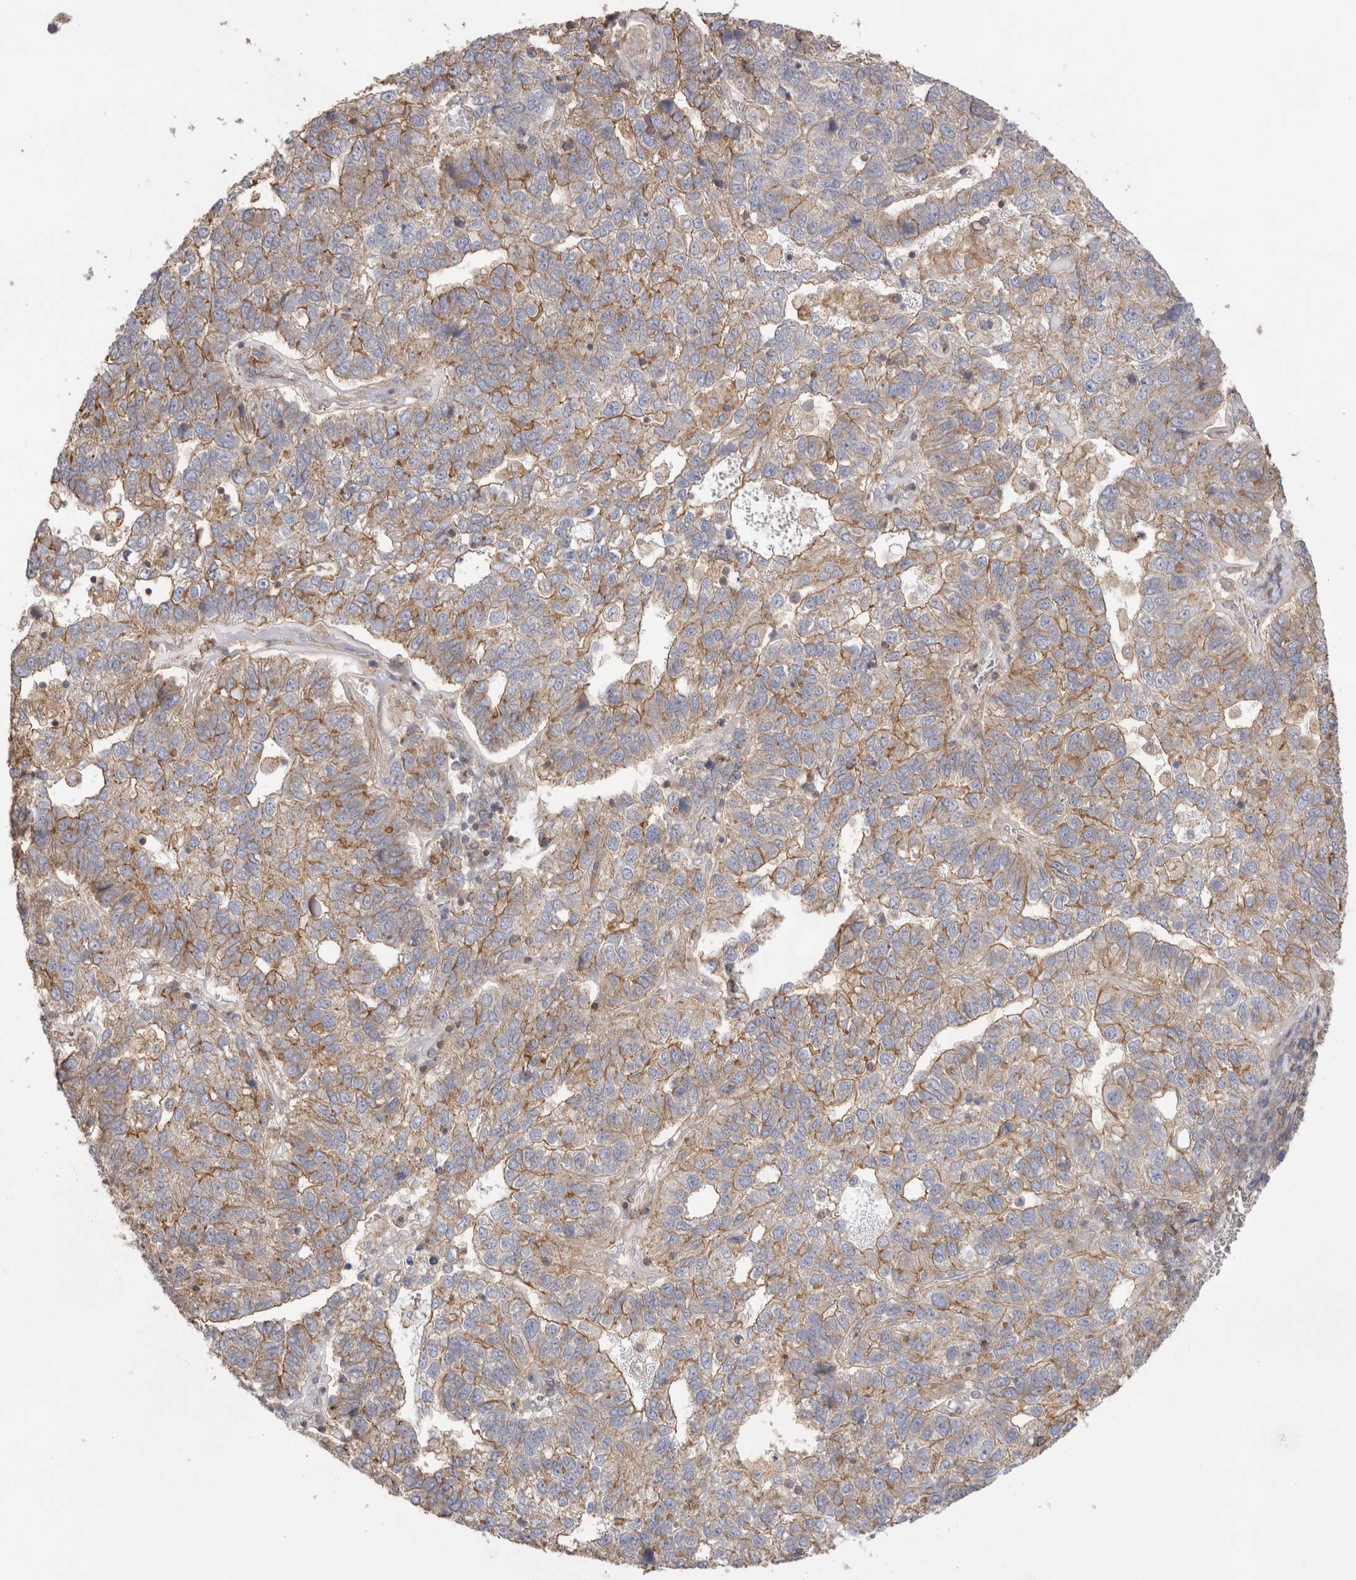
{"staining": {"intensity": "weak", "quantity": ">75%", "location": "cytoplasmic/membranous"}, "tissue": "pancreatic cancer", "cell_type": "Tumor cells", "image_type": "cancer", "snomed": [{"axis": "morphology", "description": "Adenocarcinoma, NOS"}, {"axis": "topography", "description": "Pancreas"}], "caption": "Human adenocarcinoma (pancreatic) stained for a protein (brown) demonstrates weak cytoplasmic/membranous positive positivity in approximately >75% of tumor cells.", "gene": "CHMP6", "patient": {"sex": "female", "age": 61}}